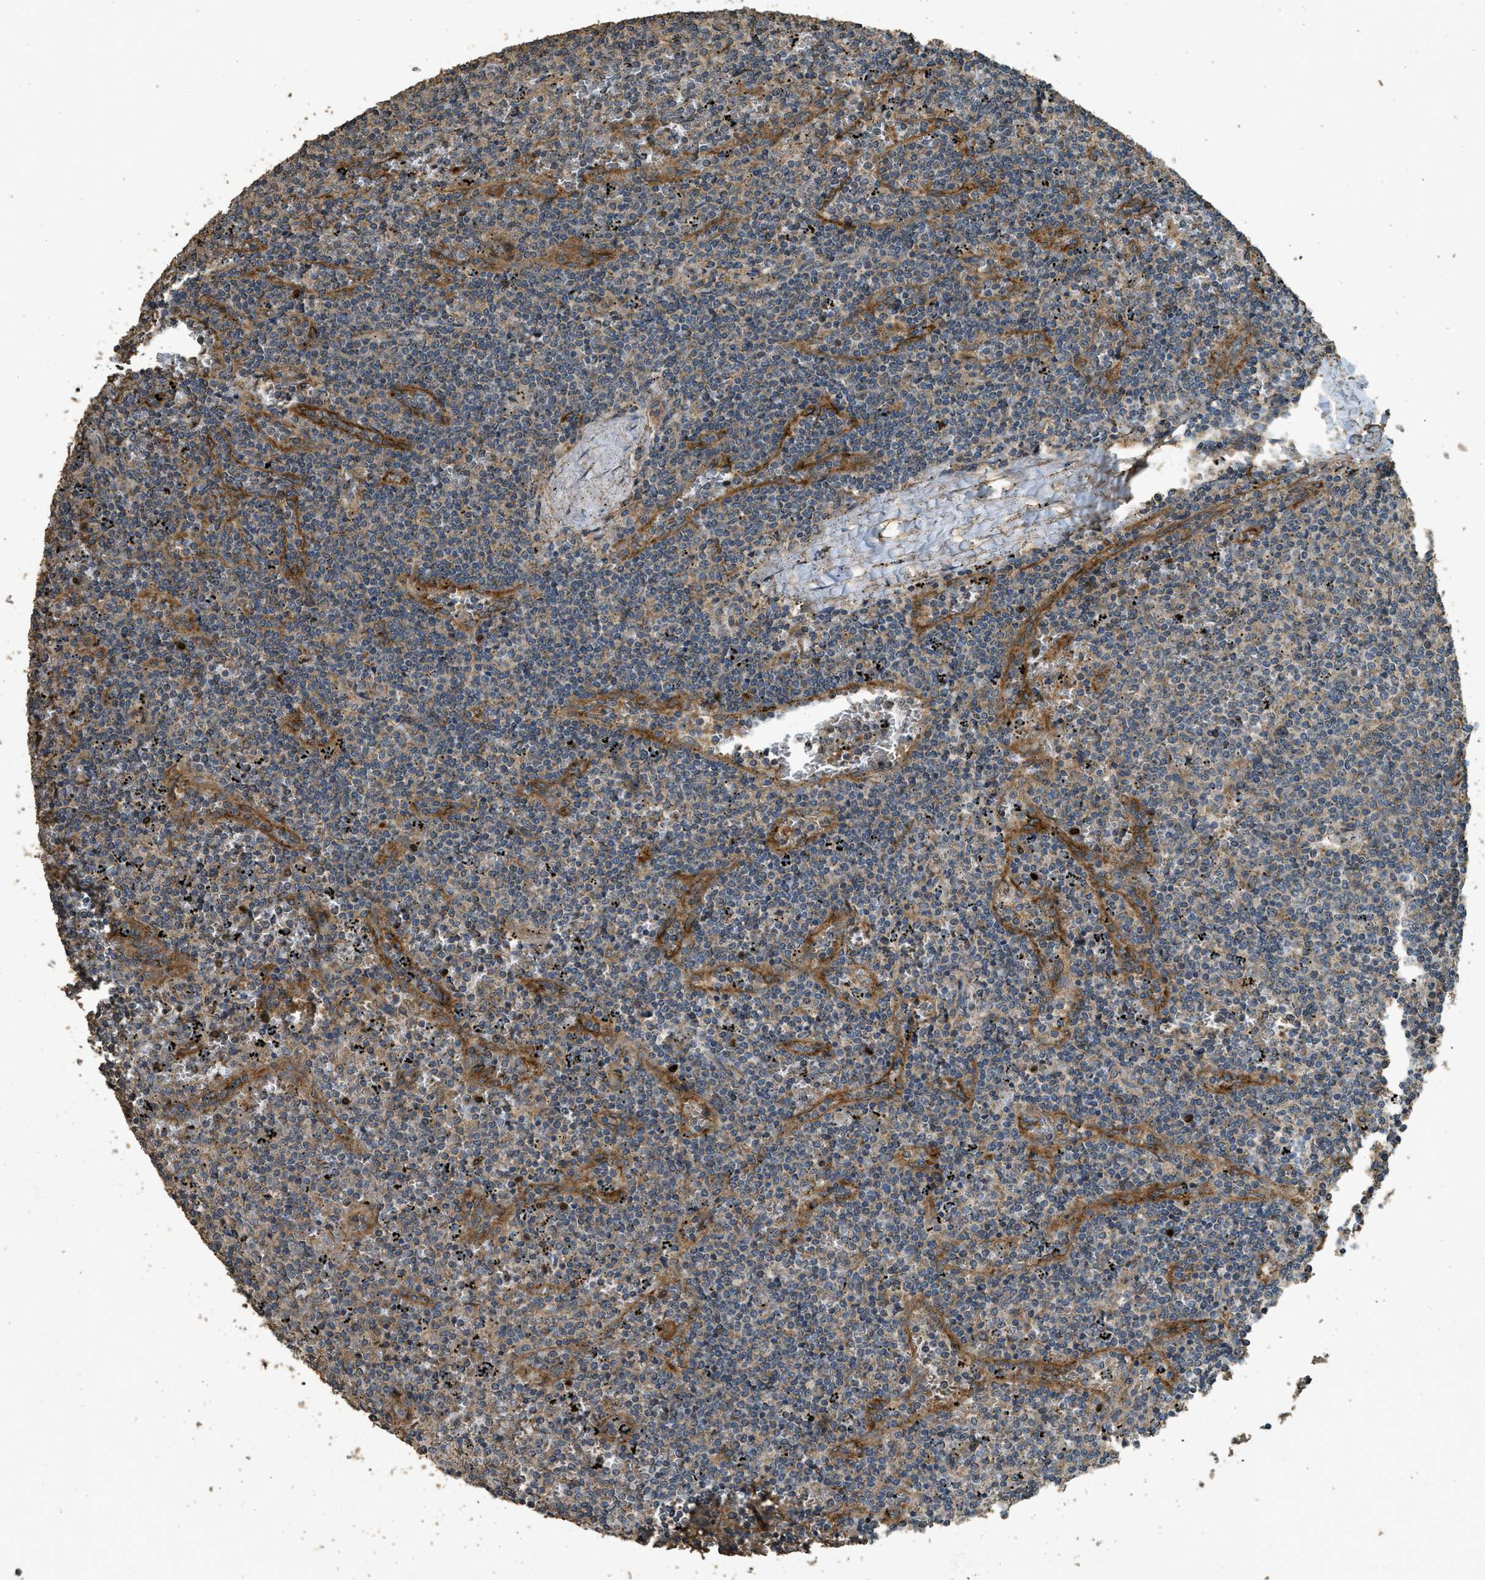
{"staining": {"intensity": "weak", "quantity": "<25%", "location": "cytoplasmic/membranous"}, "tissue": "lymphoma", "cell_type": "Tumor cells", "image_type": "cancer", "snomed": [{"axis": "morphology", "description": "Malignant lymphoma, non-Hodgkin's type, Low grade"}, {"axis": "topography", "description": "Spleen"}], "caption": "Lymphoma was stained to show a protein in brown. There is no significant expression in tumor cells. The staining was performed using DAB (3,3'-diaminobenzidine) to visualize the protein expression in brown, while the nuclei were stained in blue with hematoxylin (Magnification: 20x).", "gene": "CD276", "patient": {"sex": "female", "age": 50}}